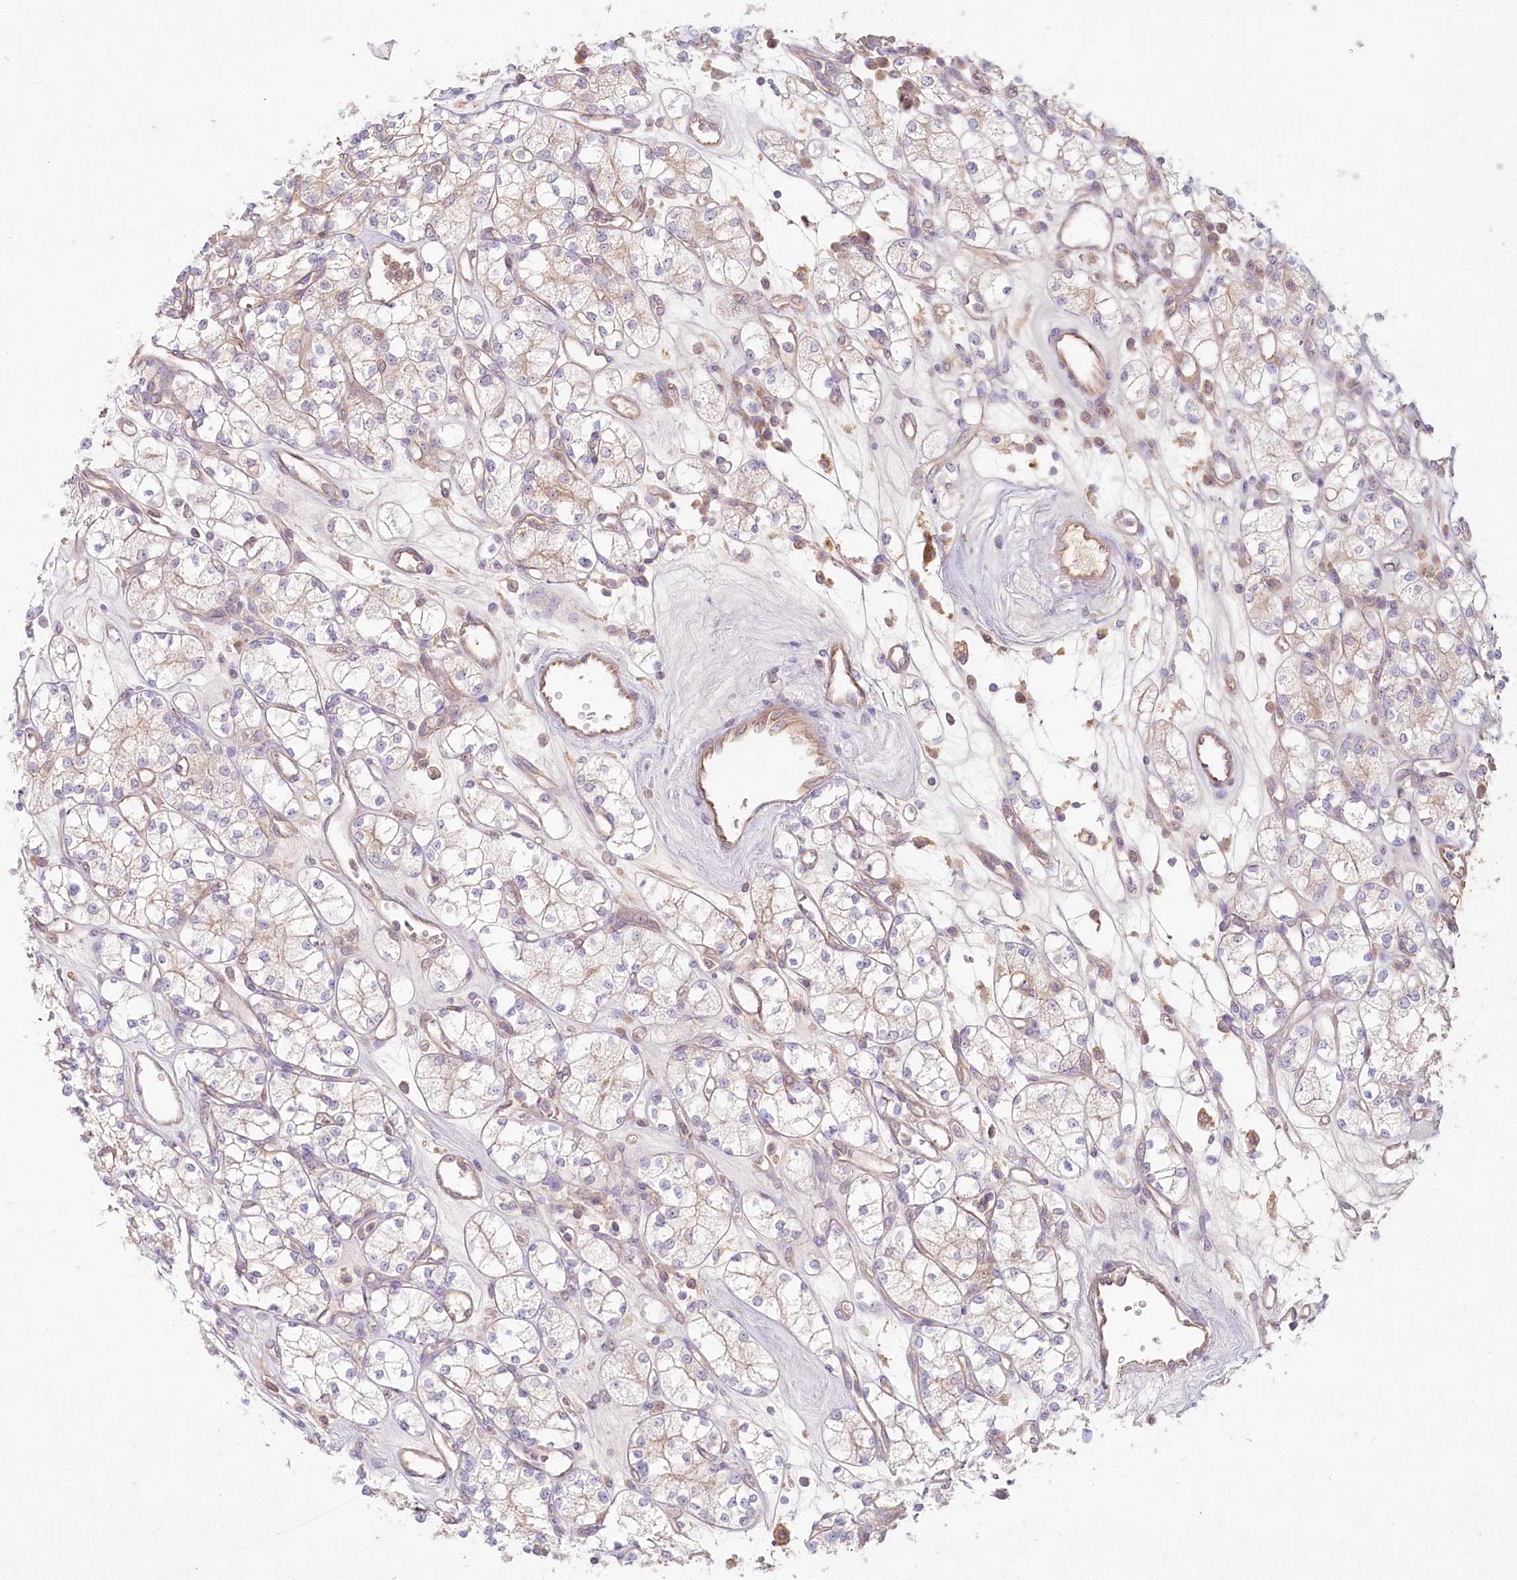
{"staining": {"intensity": "weak", "quantity": "25%-75%", "location": "cytoplasmic/membranous"}, "tissue": "renal cancer", "cell_type": "Tumor cells", "image_type": "cancer", "snomed": [{"axis": "morphology", "description": "Adenocarcinoma, NOS"}, {"axis": "topography", "description": "Kidney"}], "caption": "Human renal adenocarcinoma stained with a protein marker reveals weak staining in tumor cells.", "gene": "TNIP1", "patient": {"sex": "male", "age": 77}}